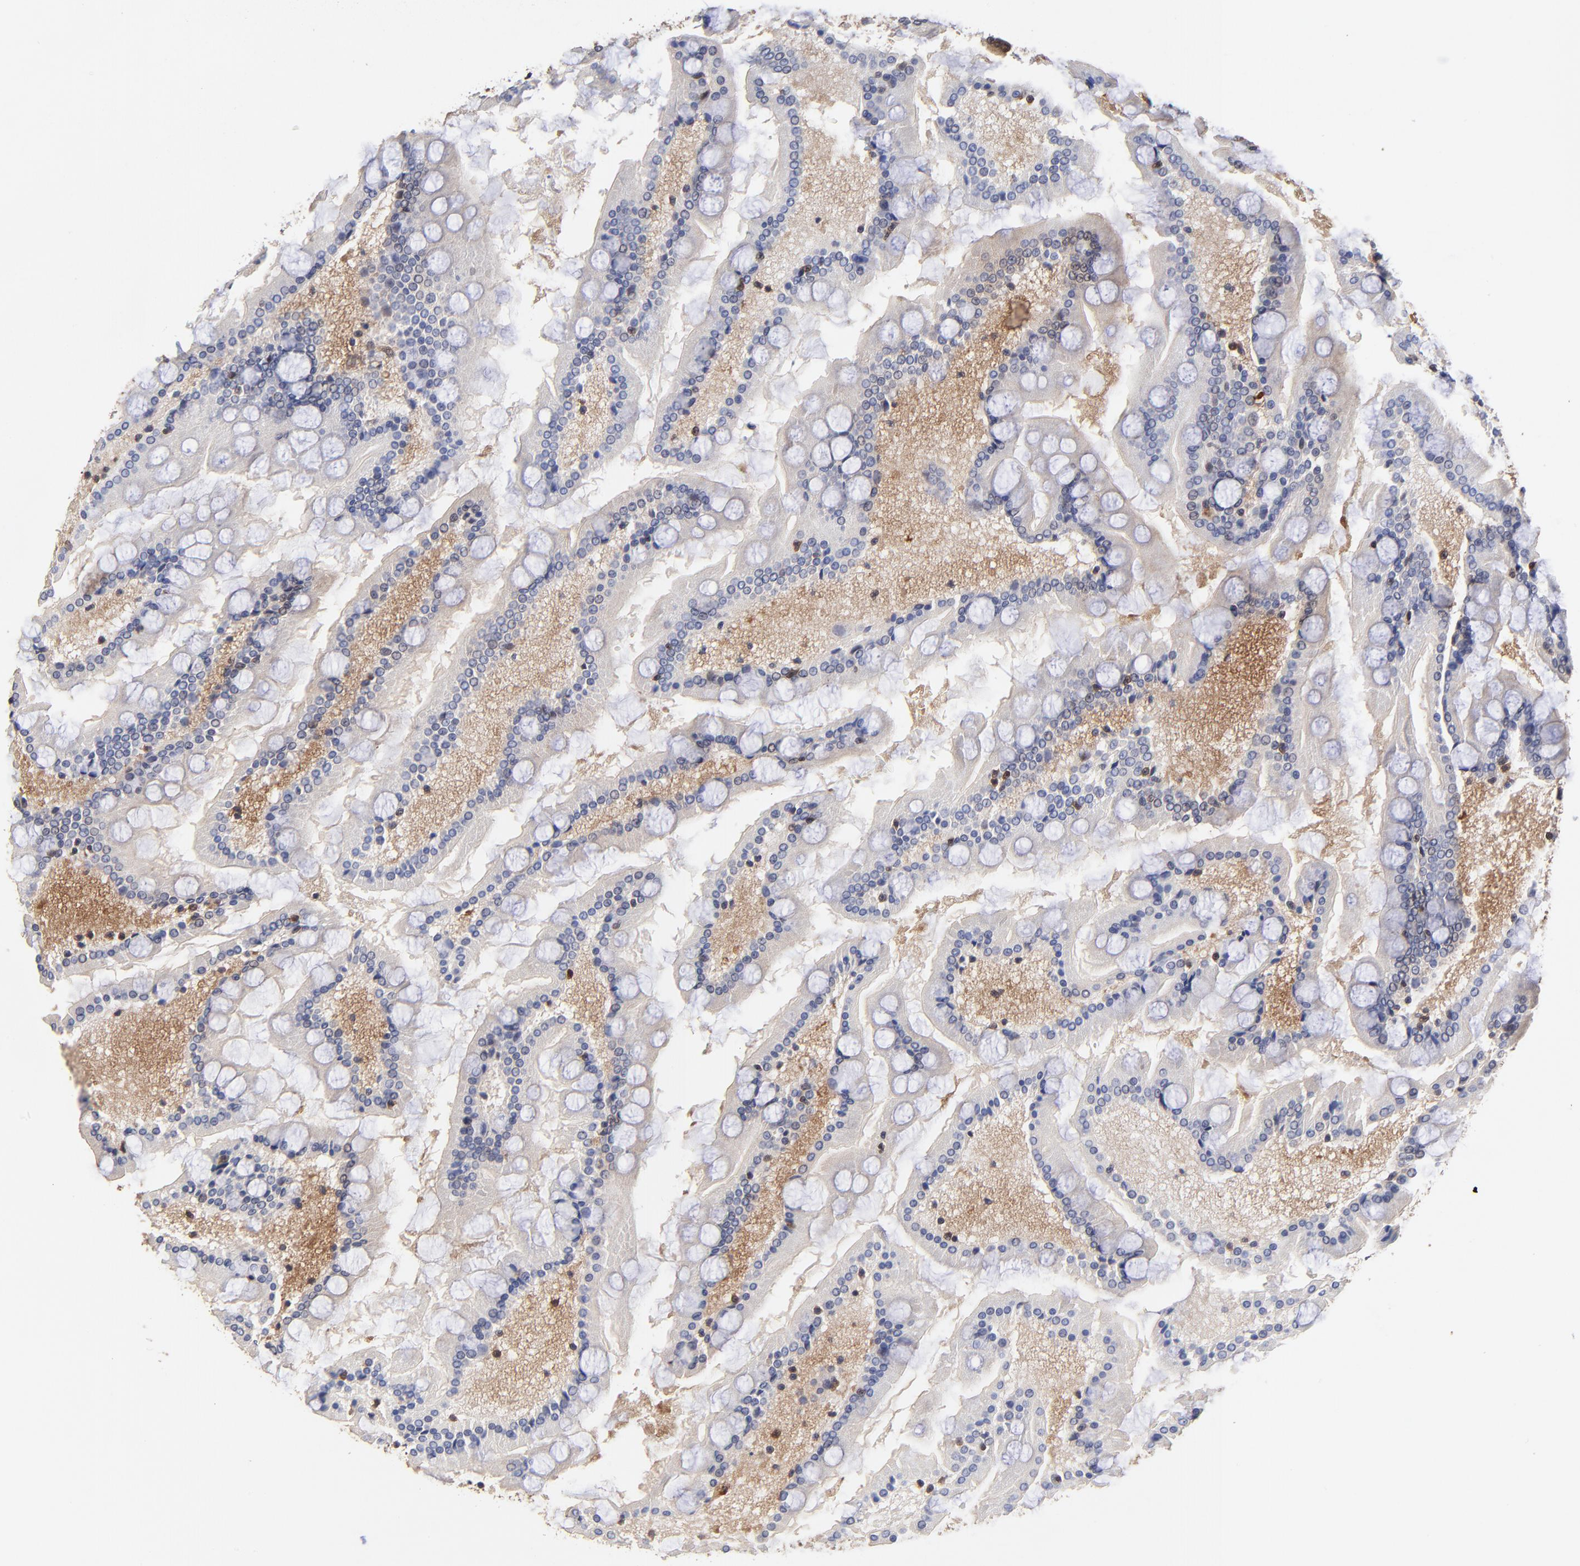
{"staining": {"intensity": "moderate", "quantity": "25%-75%", "location": "cytoplasmic/membranous,nuclear"}, "tissue": "small intestine", "cell_type": "Glandular cells", "image_type": "normal", "snomed": [{"axis": "morphology", "description": "Normal tissue, NOS"}, {"axis": "topography", "description": "Small intestine"}], "caption": "Protein staining of unremarkable small intestine reveals moderate cytoplasmic/membranous,nuclear expression in about 25%-75% of glandular cells. (Brightfield microscopy of DAB IHC at high magnification).", "gene": "DCTPP1", "patient": {"sex": "male", "age": 41}}